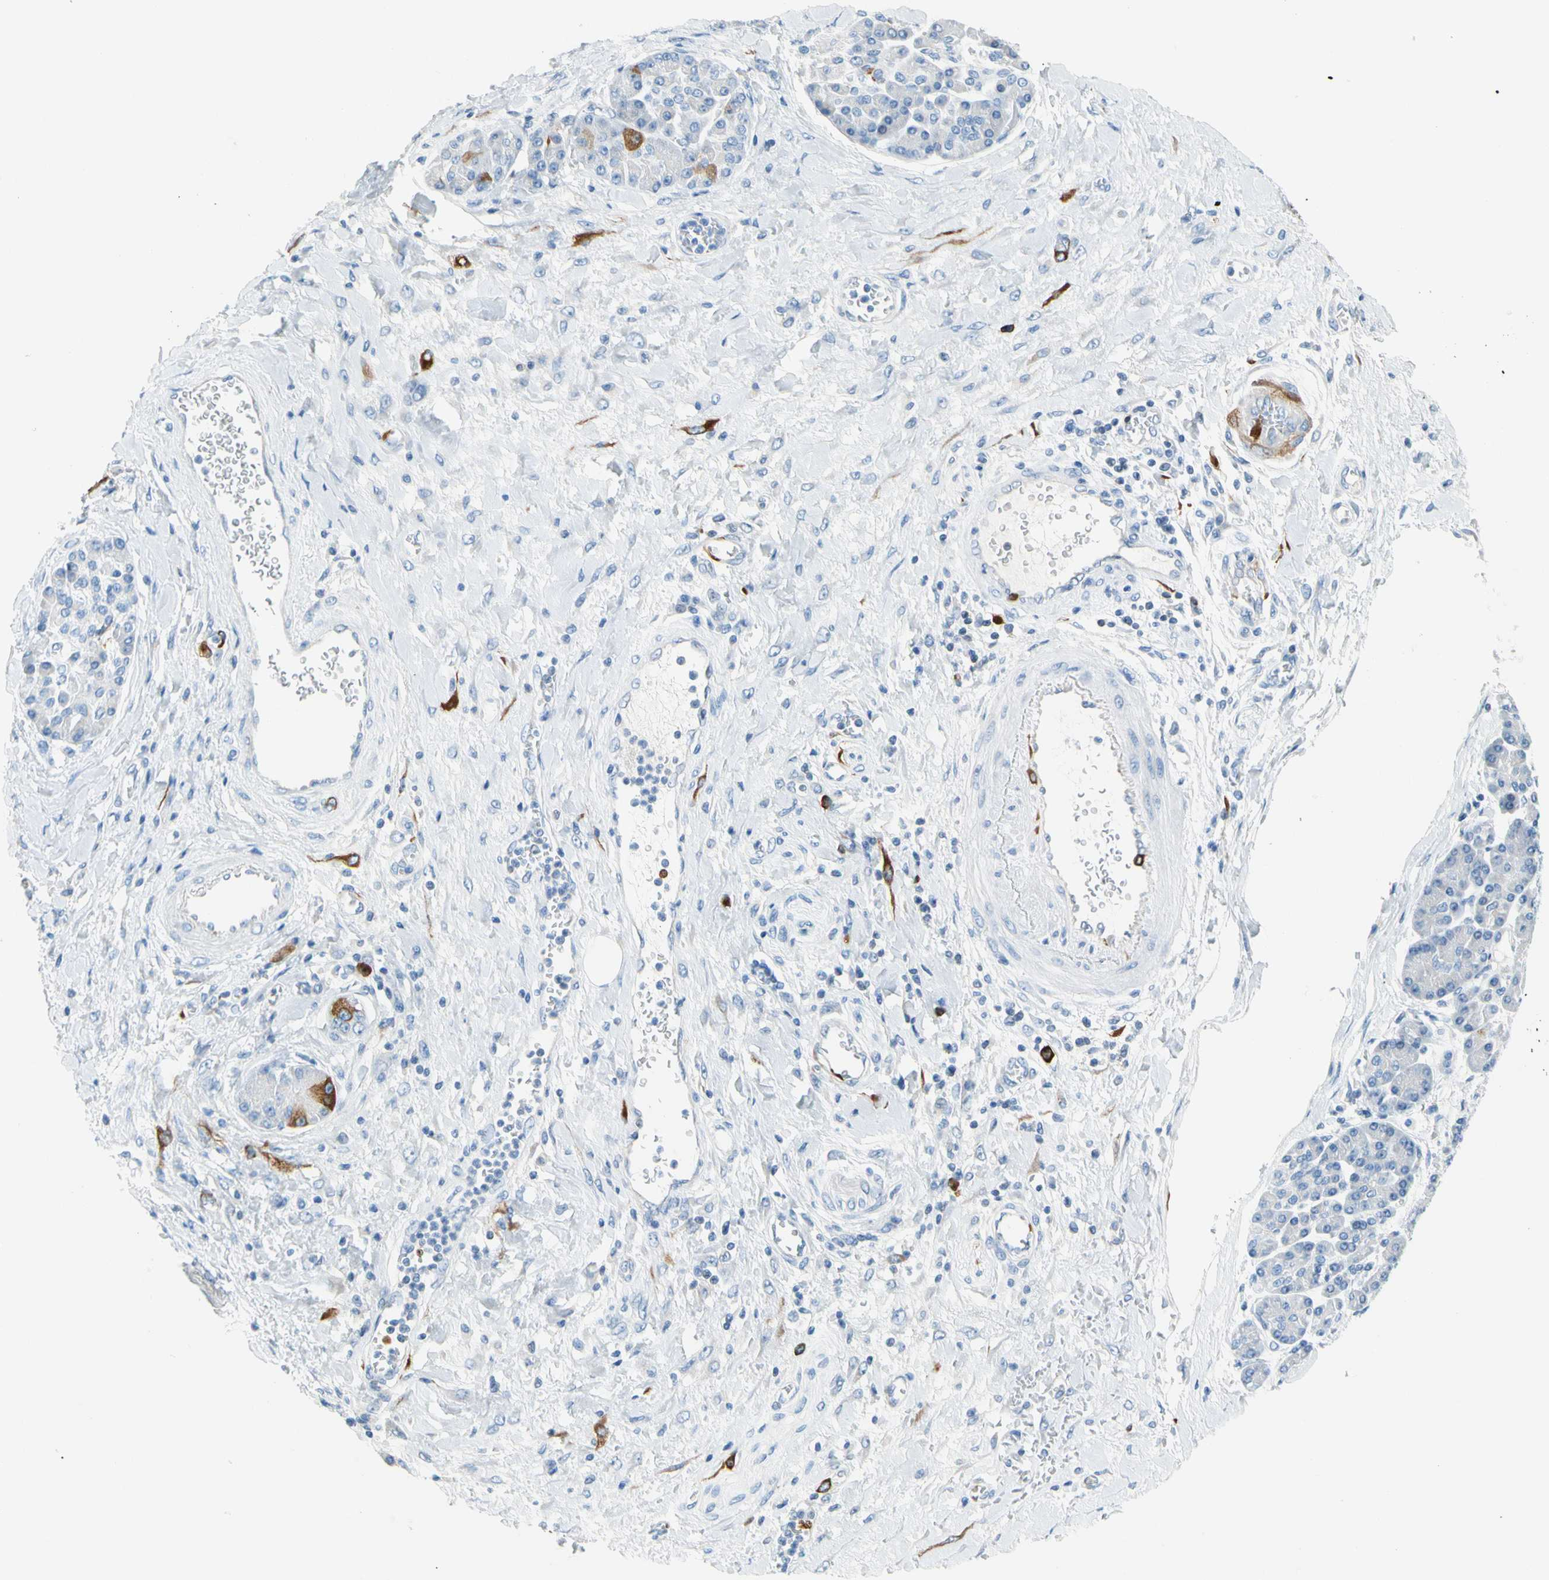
{"staining": {"intensity": "moderate", "quantity": "<25%", "location": "cytoplasmic/membranous"}, "tissue": "pancreatic cancer", "cell_type": "Tumor cells", "image_type": "cancer", "snomed": [{"axis": "morphology", "description": "Adenocarcinoma, NOS"}, {"axis": "topography", "description": "Pancreas"}], "caption": "Protein expression analysis of adenocarcinoma (pancreatic) displays moderate cytoplasmic/membranous staining in about <25% of tumor cells. (Stains: DAB in brown, nuclei in blue, Microscopy: brightfield microscopy at high magnification).", "gene": "TACC3", "patient": {"sex": "female", "age": 70}}